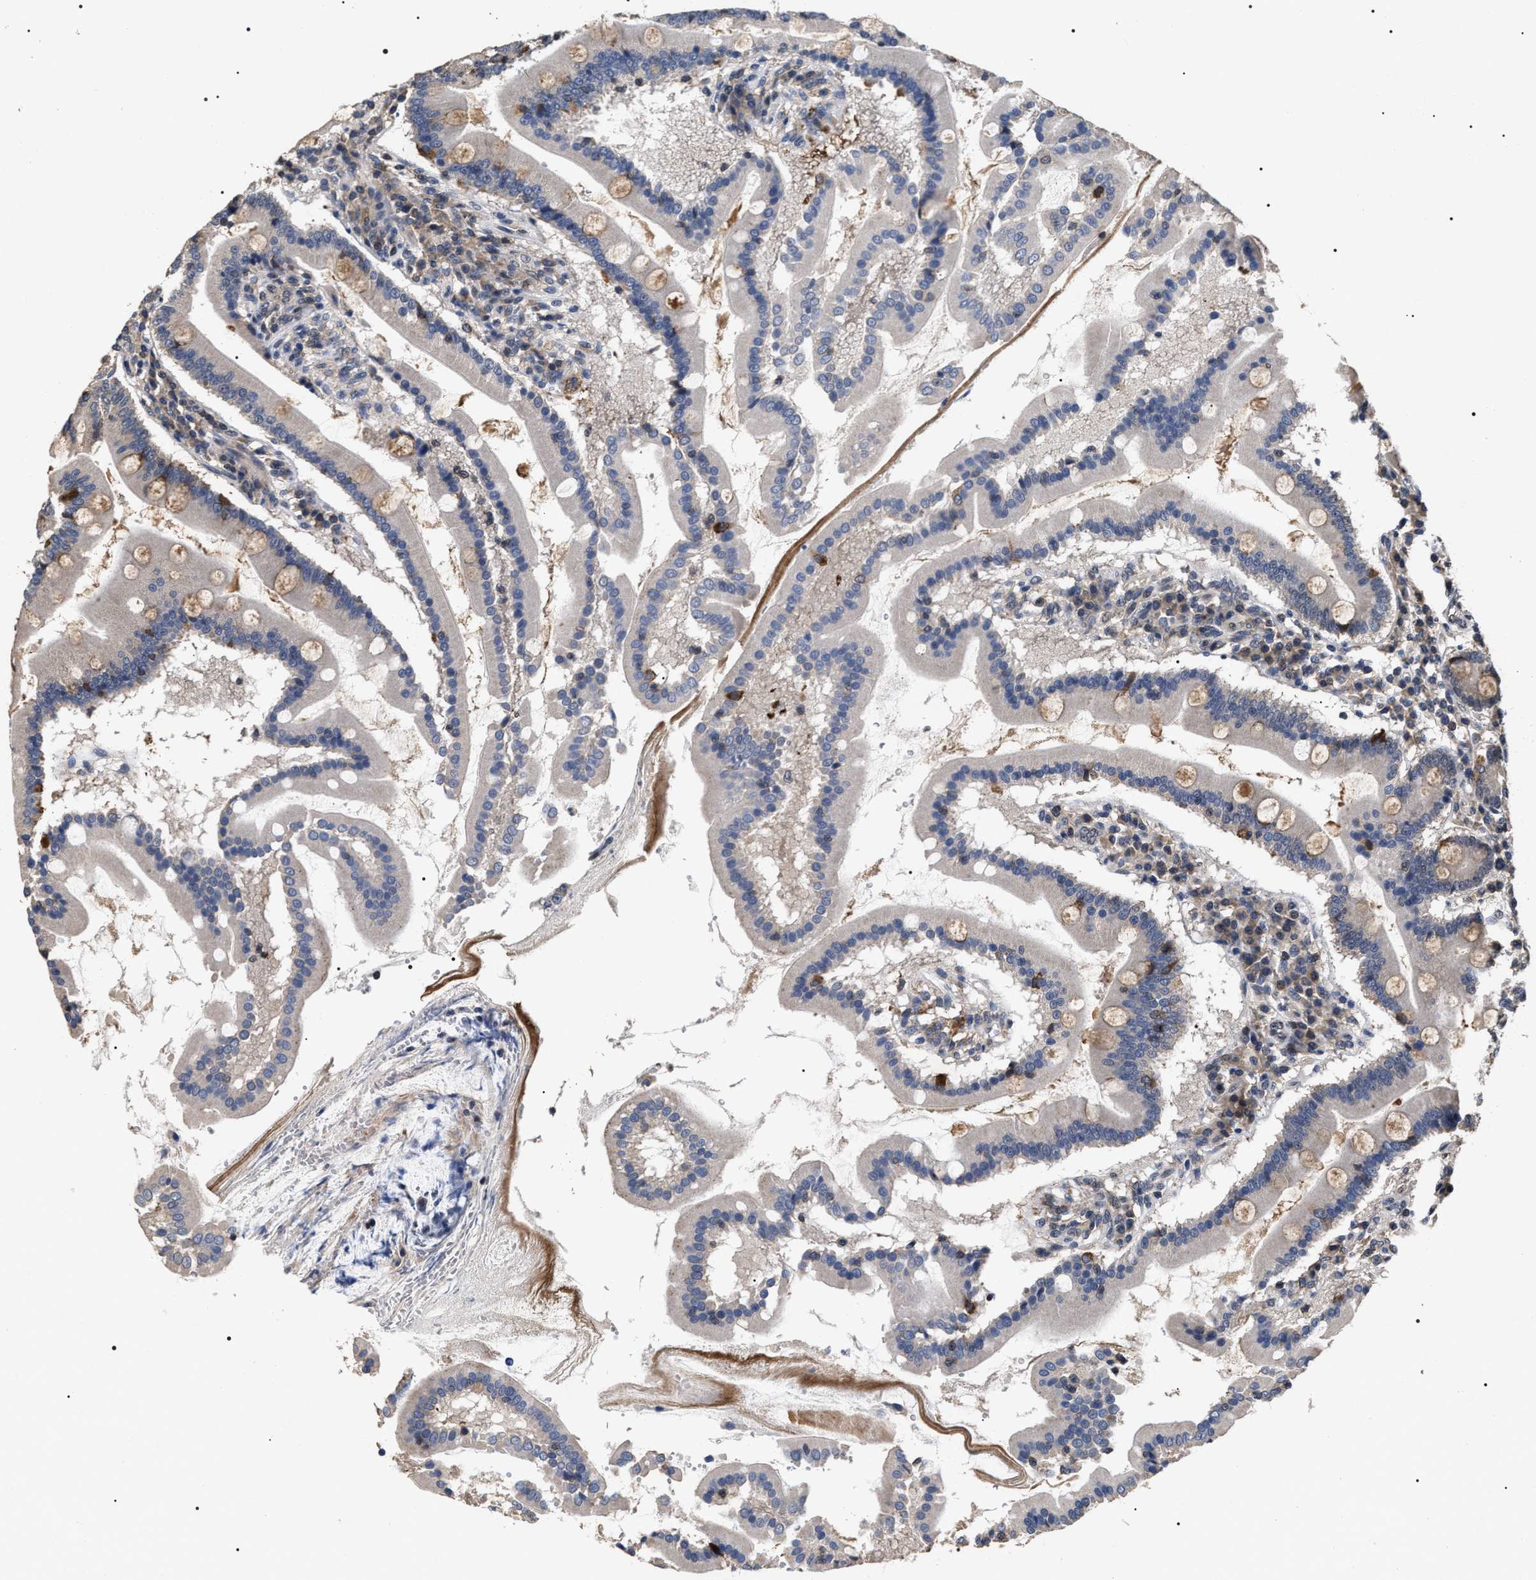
{"staining": {"intensity": "moderate", "quantity": "25%-75%", "location": "cytoplasmic/membranous"}, "tissue": "duodenum", "cell_type": "Glandular cells", "image_type": "normal", "snomed": [{"axis": "morphology", "description": "Normal tissue, NOS"}, {"axis": "topography", "description": "Duodenum"}], "caption": "IHC of unremarkable human duodenum displays medium levels of moderate cytoplasmic/membranous staining in about 25%-75% of glandular cells.", "gene": "UPF3A", "patient": {"sex": "male", "age": 50}}